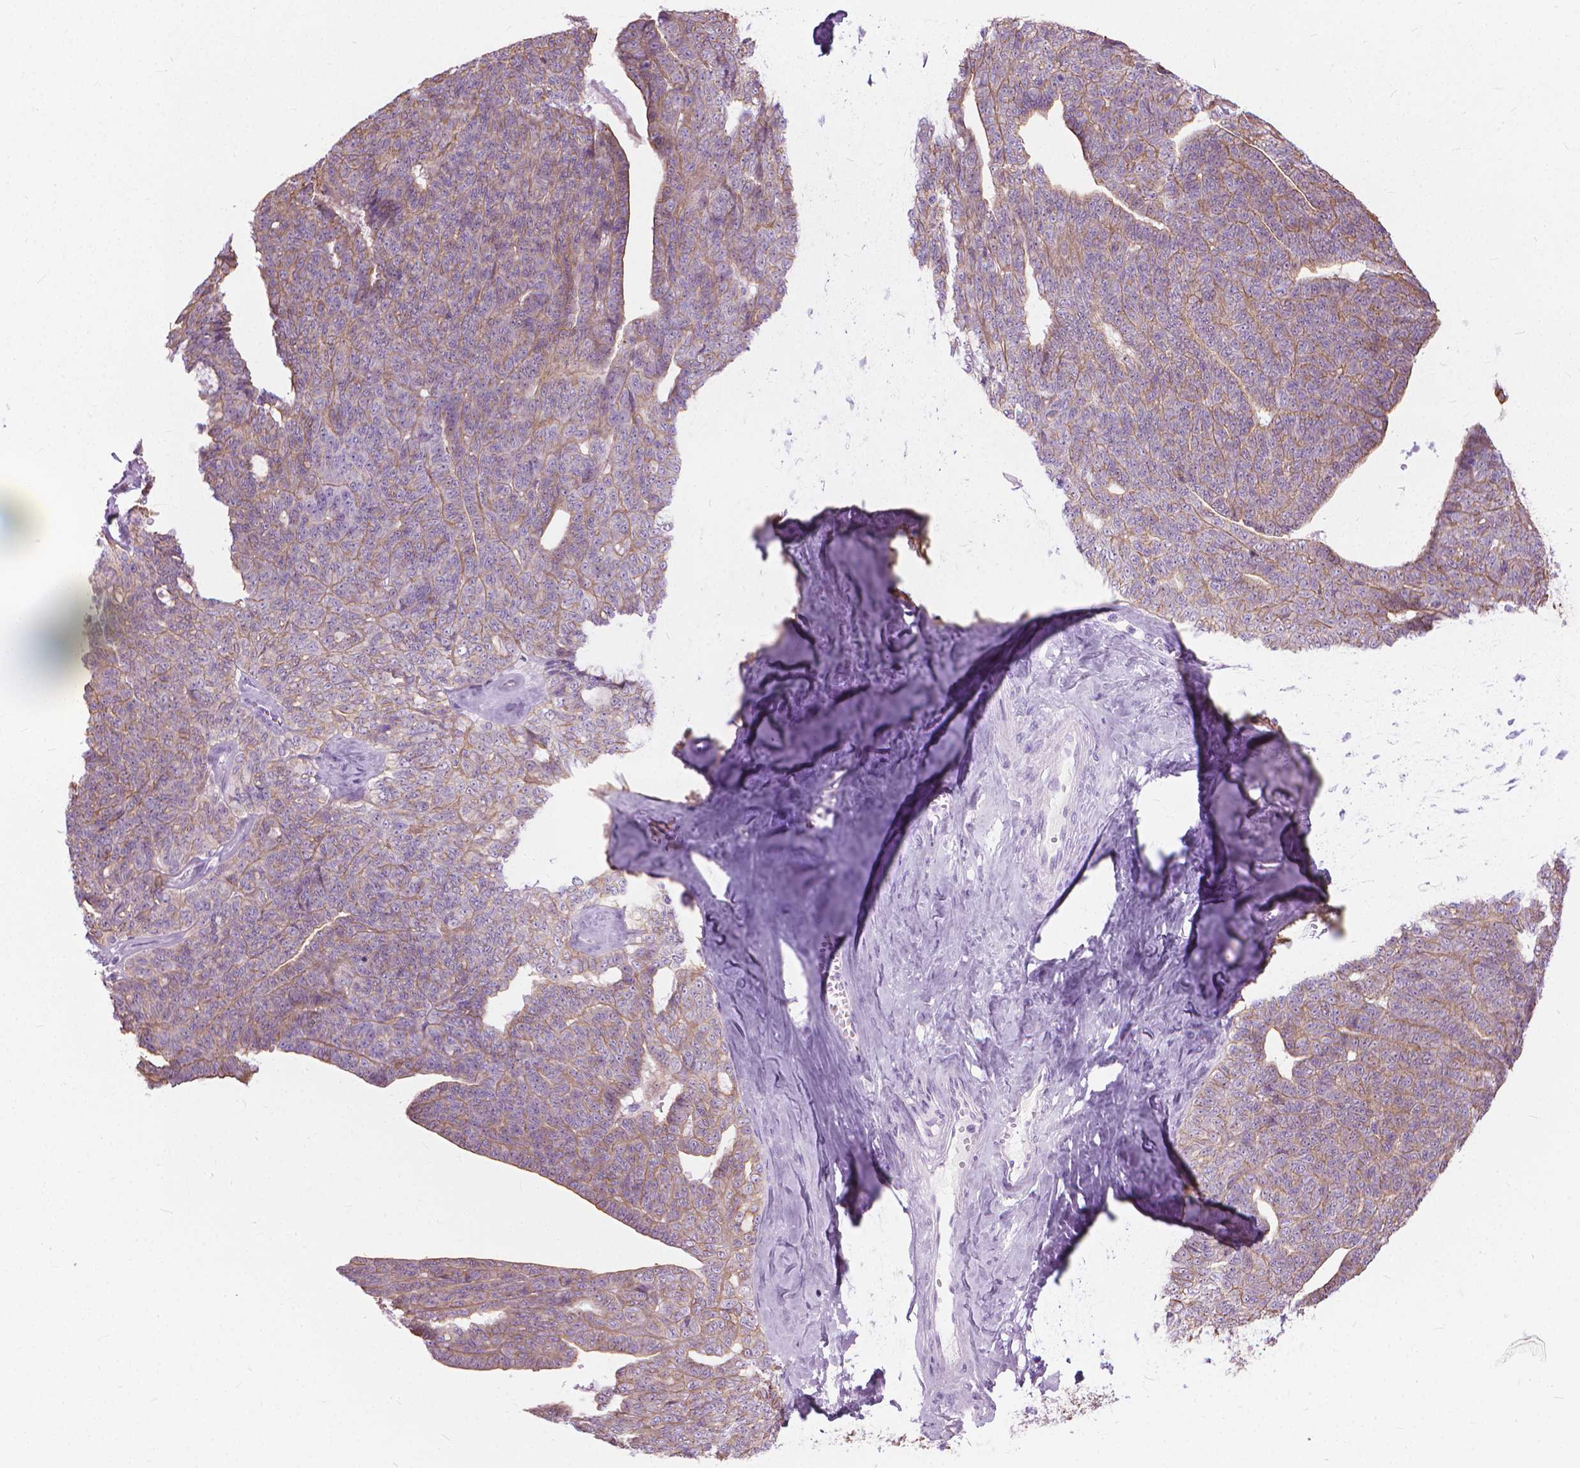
{"staining": {"intensity": "moderate", "quantity": "25%-75%", "location": "cytoplasmic/membranous"}, "tissue": "ovarian cancer", "cell_type": "Tumor cells", "image_type": "cancer", "snomed": [{"axis": "morphology", "description": "Cystadenocarcinoma, serous, NOS"}, {"axis": "topography", "description": "Ovary"}], "caption": "Protein expression analysis of ovarian cancer exhibits moderate cytoplasmic/membranous expression in approximately 25%-75% of tumor cells. (DAB (3,3'-diaminobenzidine) = brown stain, brightfield microscopy at high magnification).", "gene": "HTR2B", "patient": {"sex": "female", "age": 71}}